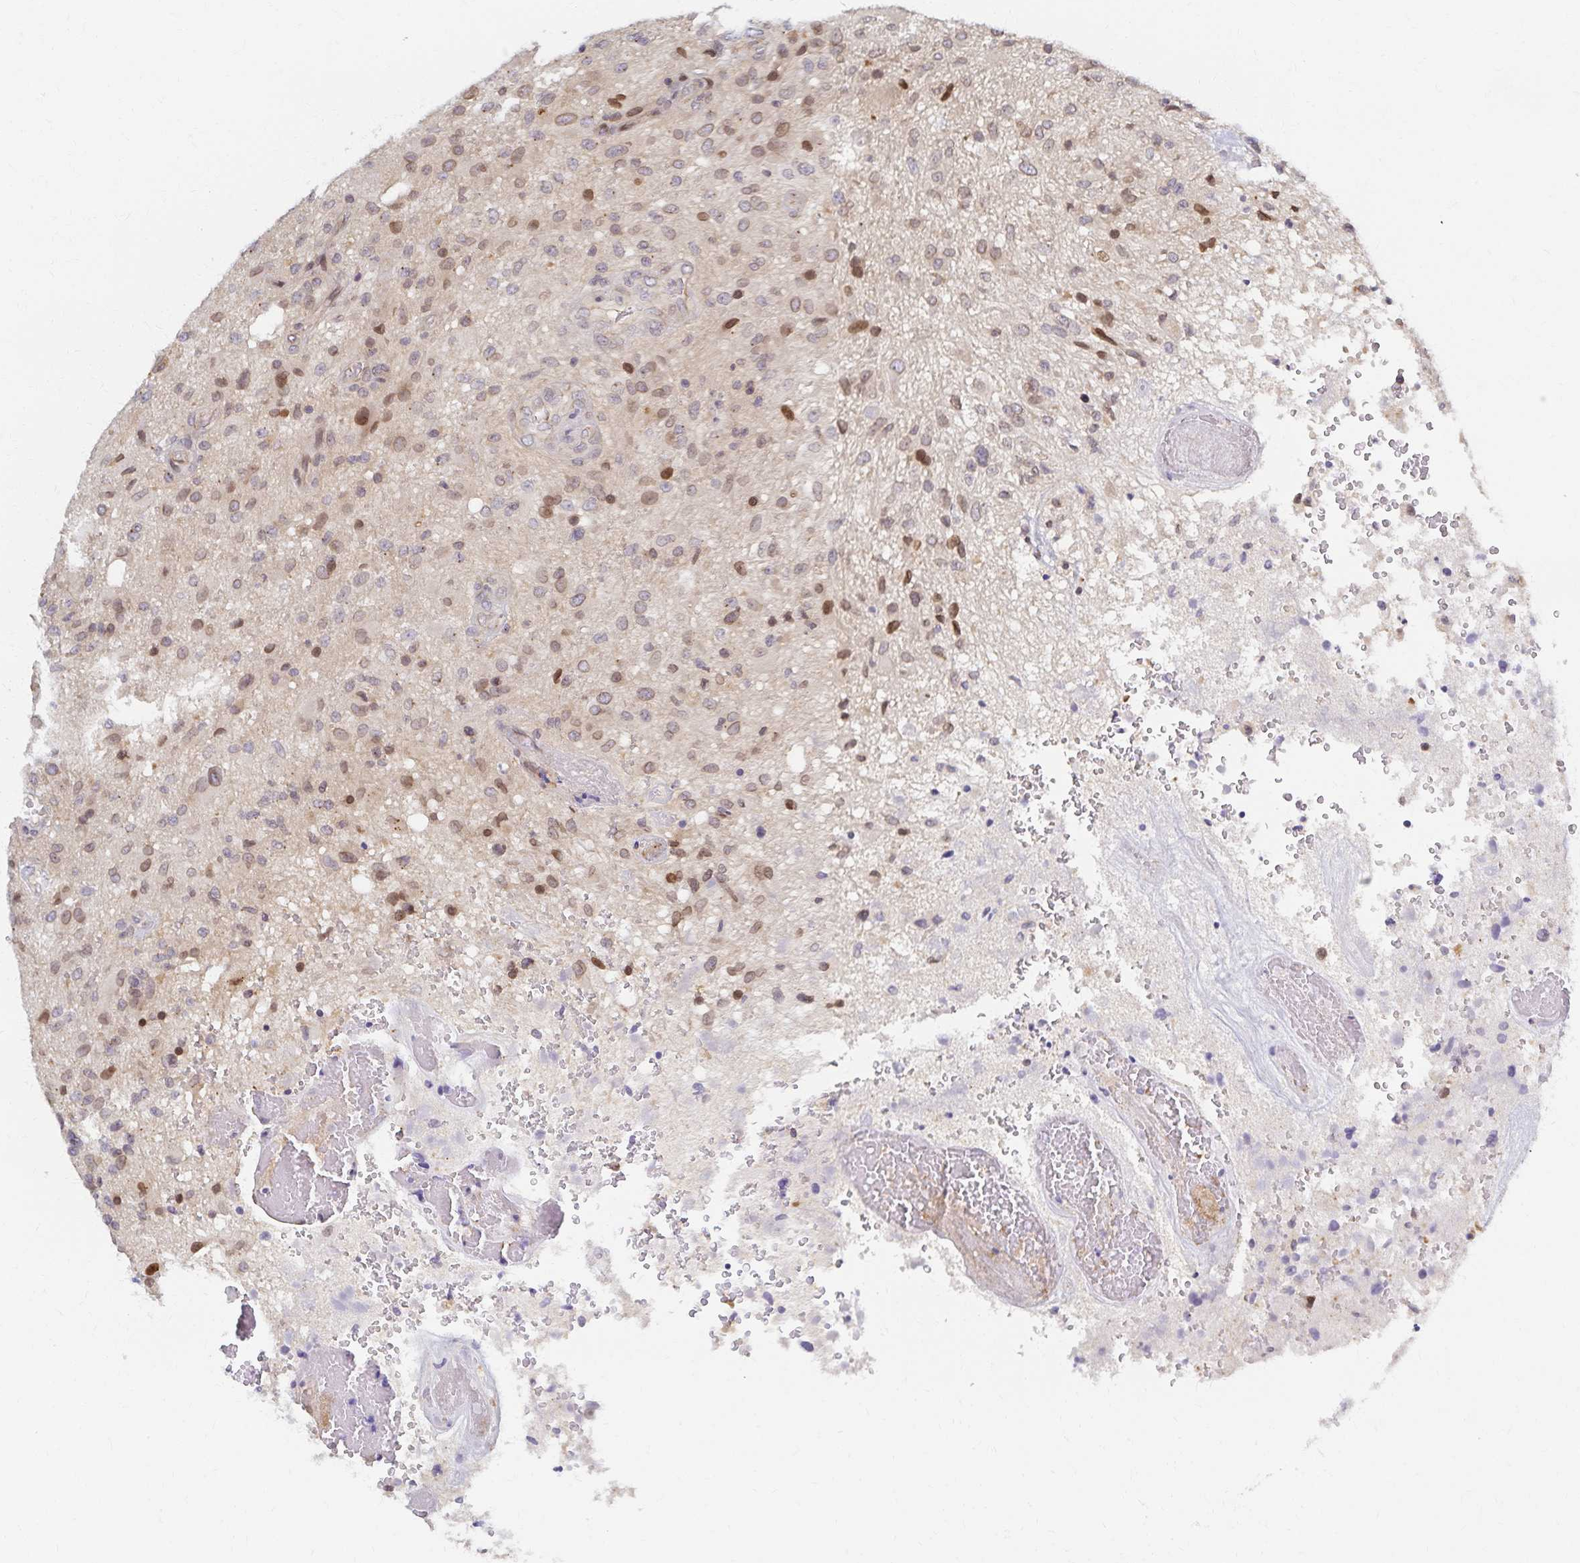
{"staining": {"intensity": "moderate", "quantity": "25%-75%", "location": "nuclear"}, "tissue": "glioma", "cell_type": "Tumor cells", "image_type": "cancer", "snomed": [{"axis": "morphology", "description": "Glioma, malignant, High grade"}, {"axis": "topography", "description": "Brain"}], "caption": "Moderate nuclear positivity is appreciated in about 25%-75% of tumor cells in high-grade glioma (malignant).", "gene": "RAB9B", "patient": {"sex": "male", "age": 53}}